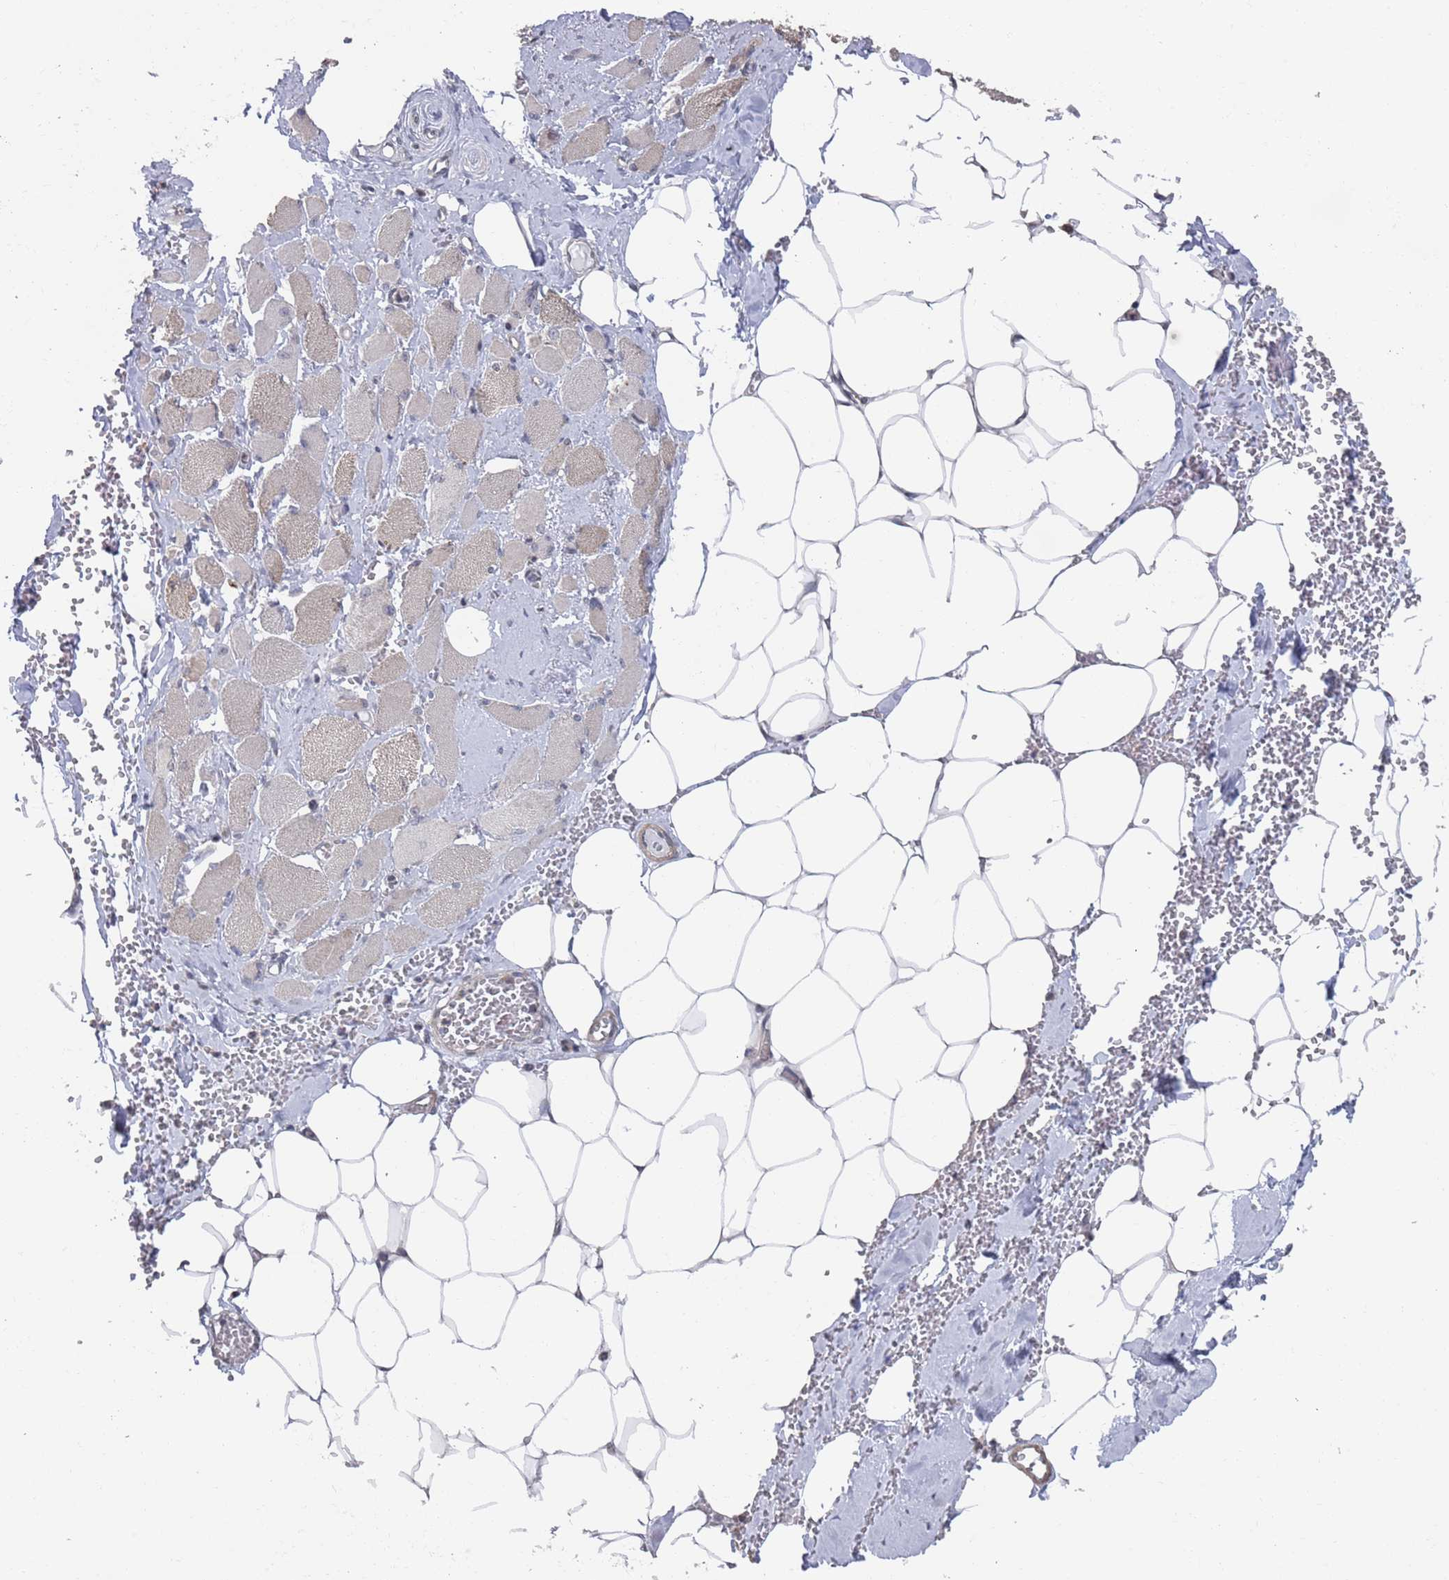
{"staining": {"intensity": "negative", "quantity": "none", "location": "none"}, "tissue": "skeletal muscle", "cell_type": "Myocytes", "image_type": "normal", "snomed": [{"axis": "morphology", "description": "Normal tissue, NOS"}, {"axis": "morphology", "description": "Basal cell carcinoma"}, {"axis": "topography", "description": "Skeletal muscle"}], "caption": "There is no significant staining in myocytes of skeletal muscle.", "gene": "DGKD", "patient": {"sex": "female", "age": 64}}